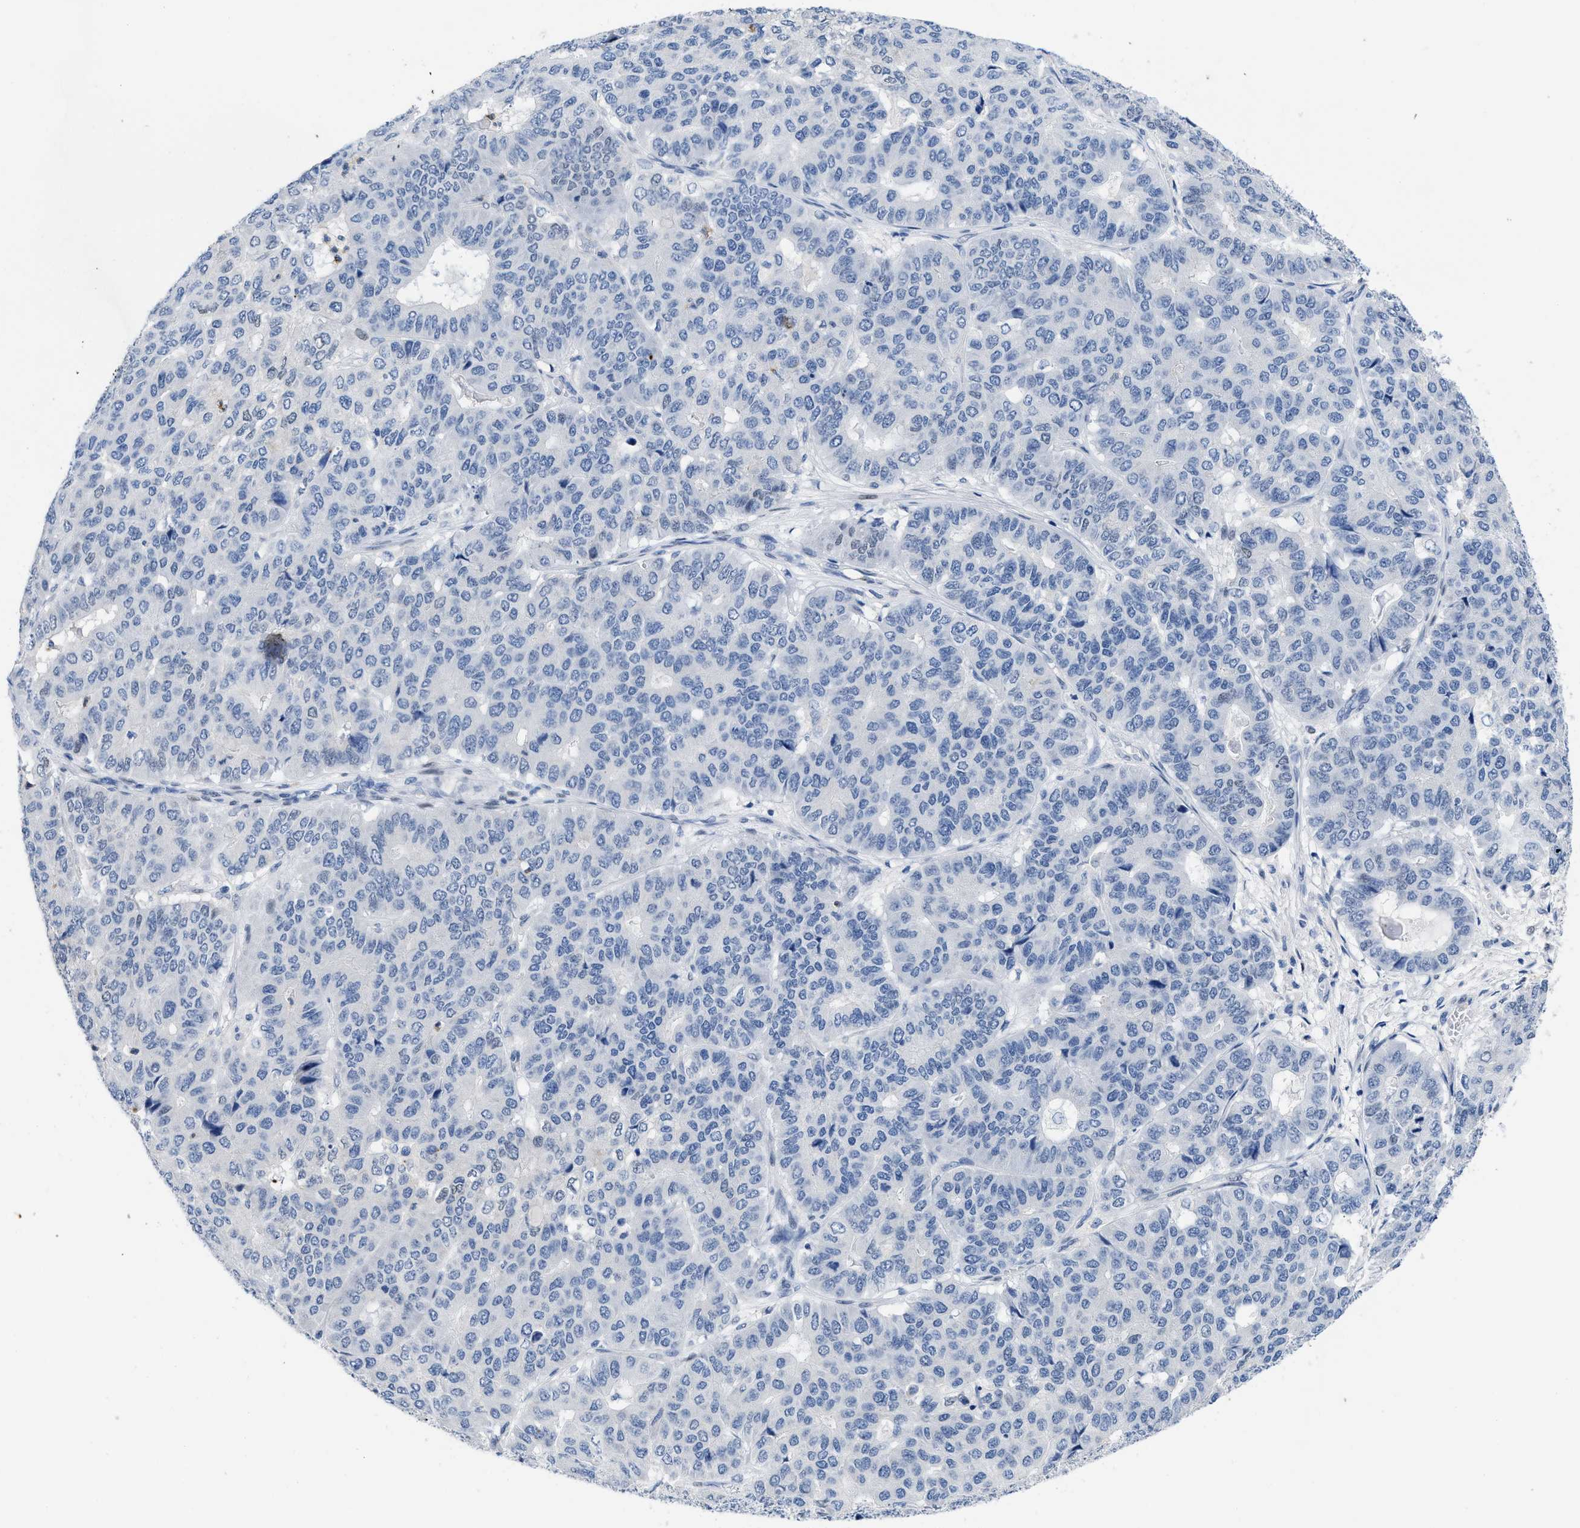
{"staining": {"intensity": "negative", "quantity": "none", "location": "none"}, "tissue": "pancreatic cancer", "cell_type": "Tumor cells", "image_type": "cancer", "snomed": [{"axis": "morphology", "description": "Adenocarcinoma, NOS"}, {"axis": "topography", "description": "Pancreas"}], "caption": "Tumor cells are negative for protein expression in human pancreatic cancer (adenocarcinoma).", "gene": "NFIX", "patient": {"sex": "male", "age": 50}}